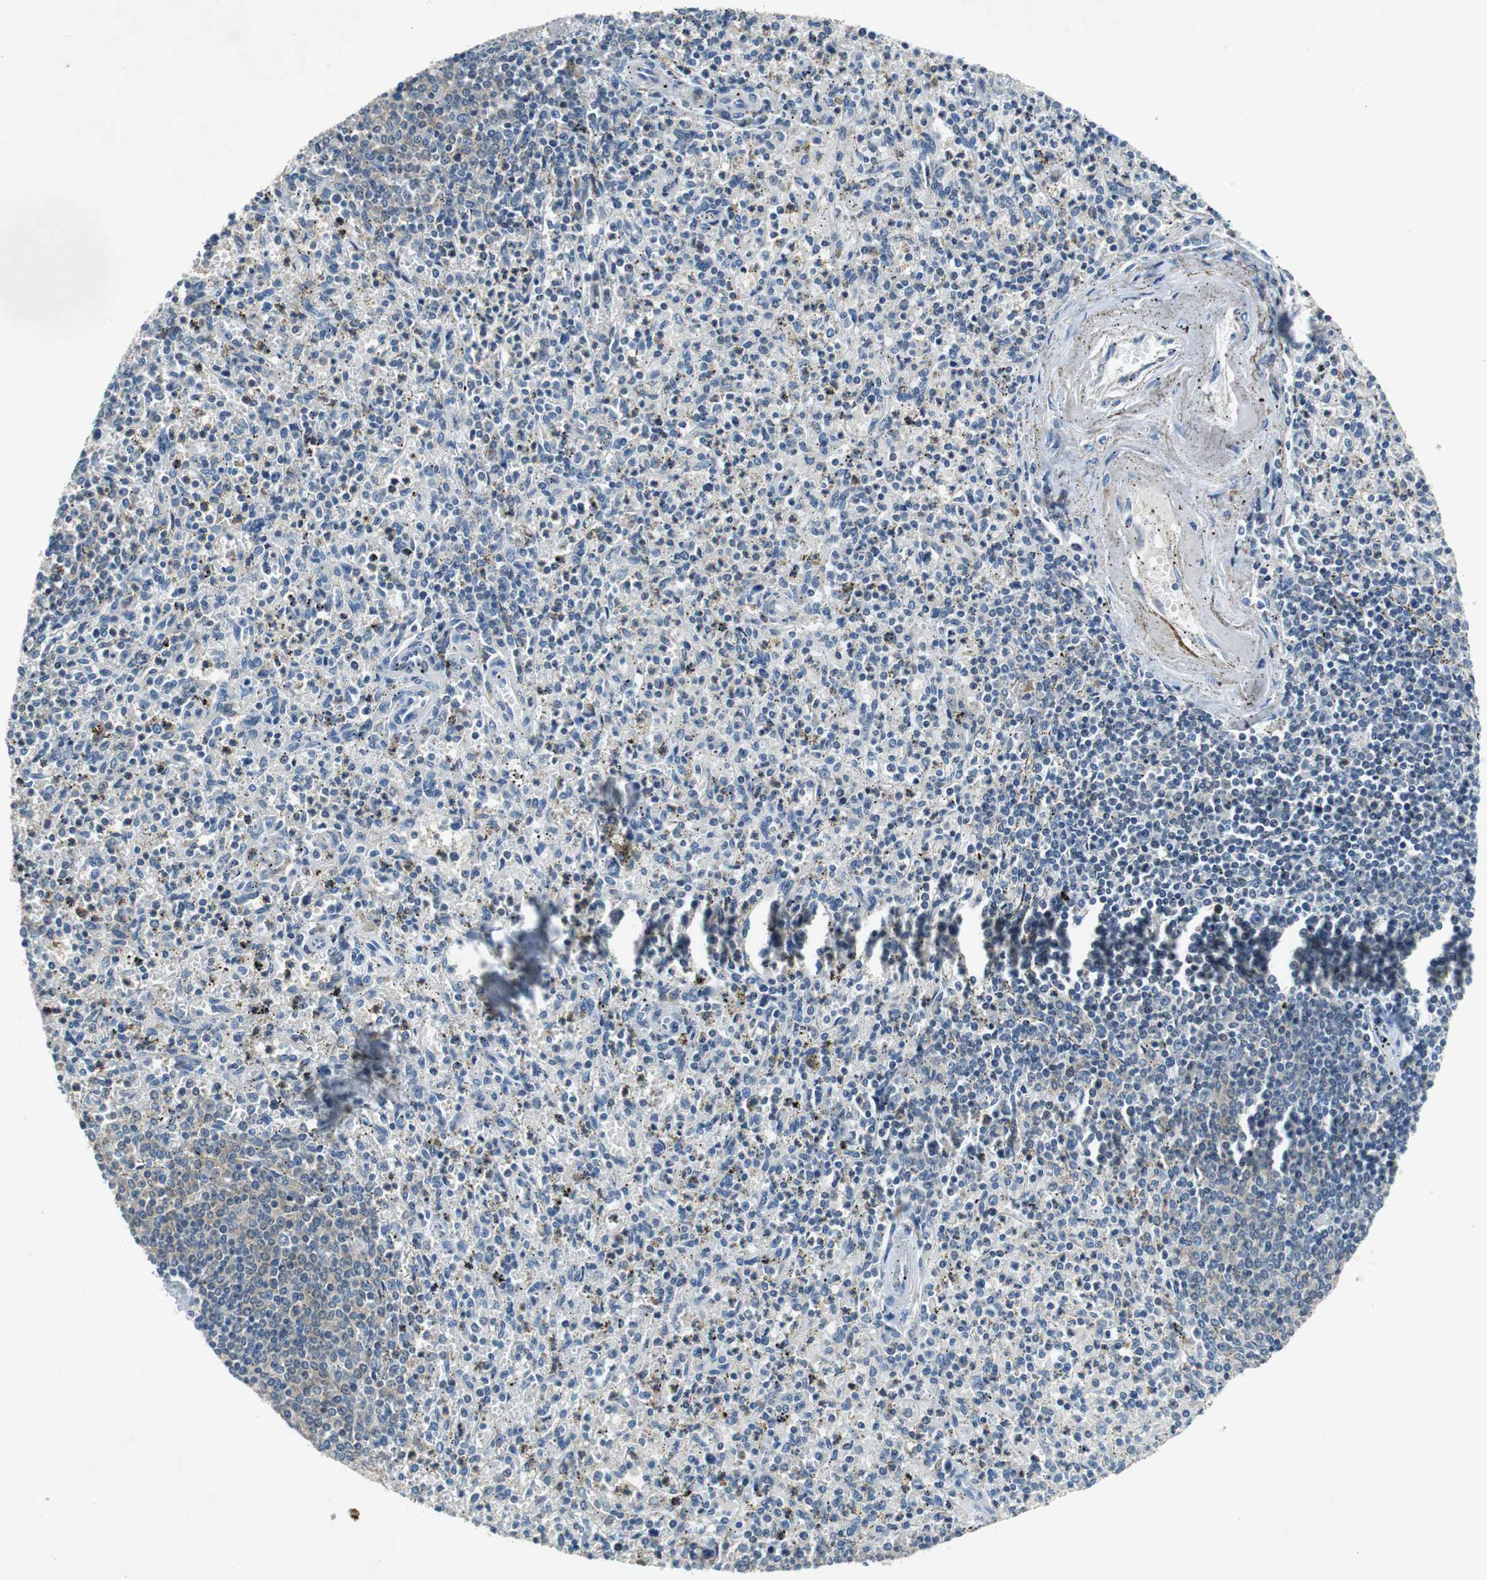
{"staining": {"intensity": "weak", "quantity": "<25%", "location": "cytoplasmic/membranous"}, "tissue": "spleen", "cell_type": "Cells in red pulp", "image_type": "normal", "snomed": [{"axis": "morphology", "description": "Normal tissue, NOS"}, {"axis": "topography", "description": "Spleen"}], "caption": "DAB (3,3'-diaminobenzidine) immunohistochemical staining of unremarkable spleen shows no significant expression in cells in red pulp. (Immunohistochemistry (ihc), brightfield microscopy, high magnification).", "gene": "GLCCI1", "patient": {"sex": "male", "age": 72}}